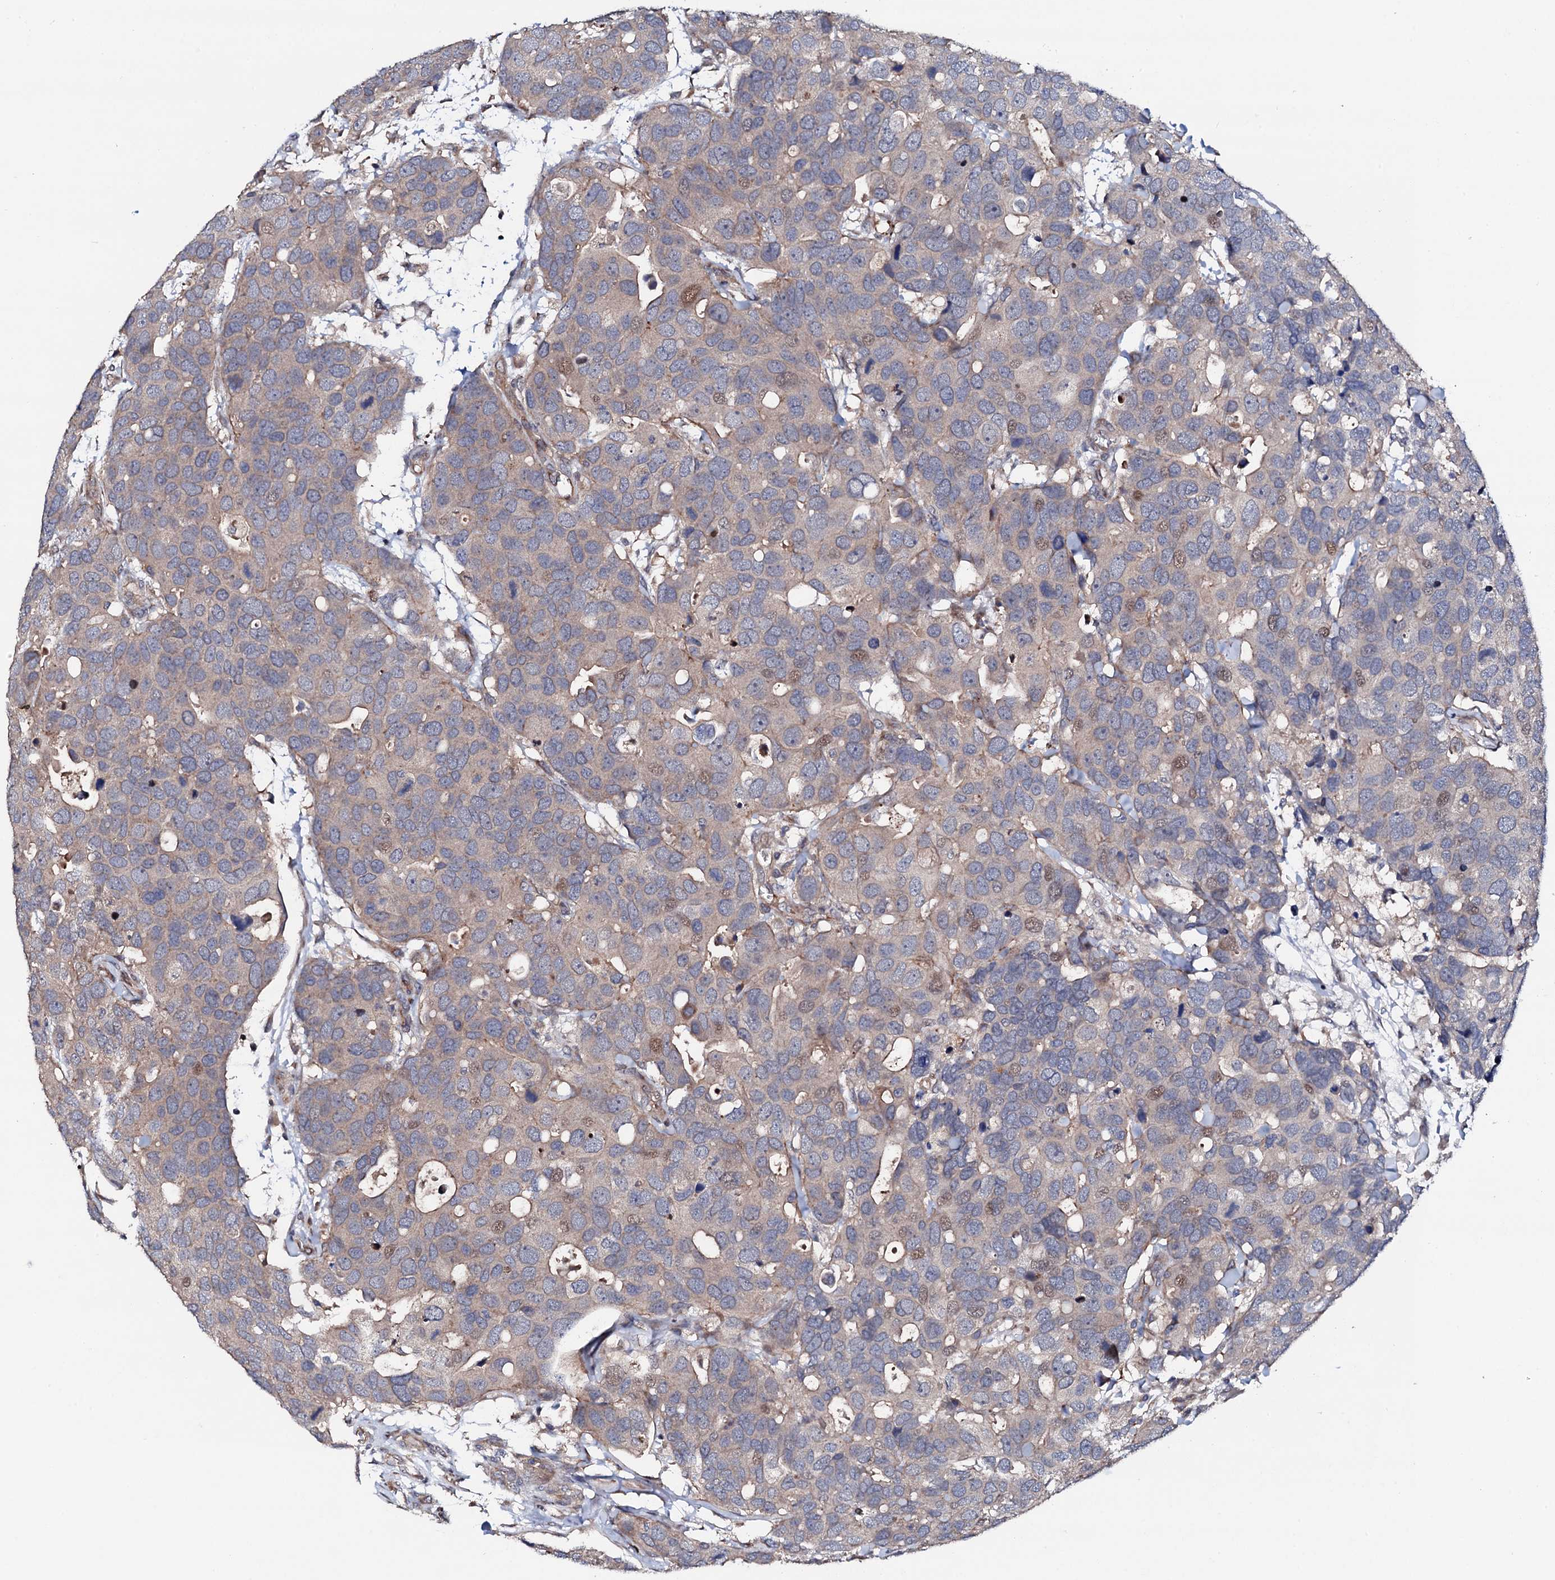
{"staining": {"intensity": "weak", "quantity": "<25%", "location": "cytoplasmic/membranous,nuclear"}, "tissue": "breast cancer", "cell_type": "Tumor cells", "image_type": "cancer", "snomed": [{"axis": "morphology", "description": "Duct carcinoma"}, {"axis": "topography", "description": "Breast"}], "caption": "IHC of human invasive ductal carcinoma (breast) demonstrates no expression in tumor cells.", "gene": "CIAO2A", "patient": {"sex": "female", "age": 83}}